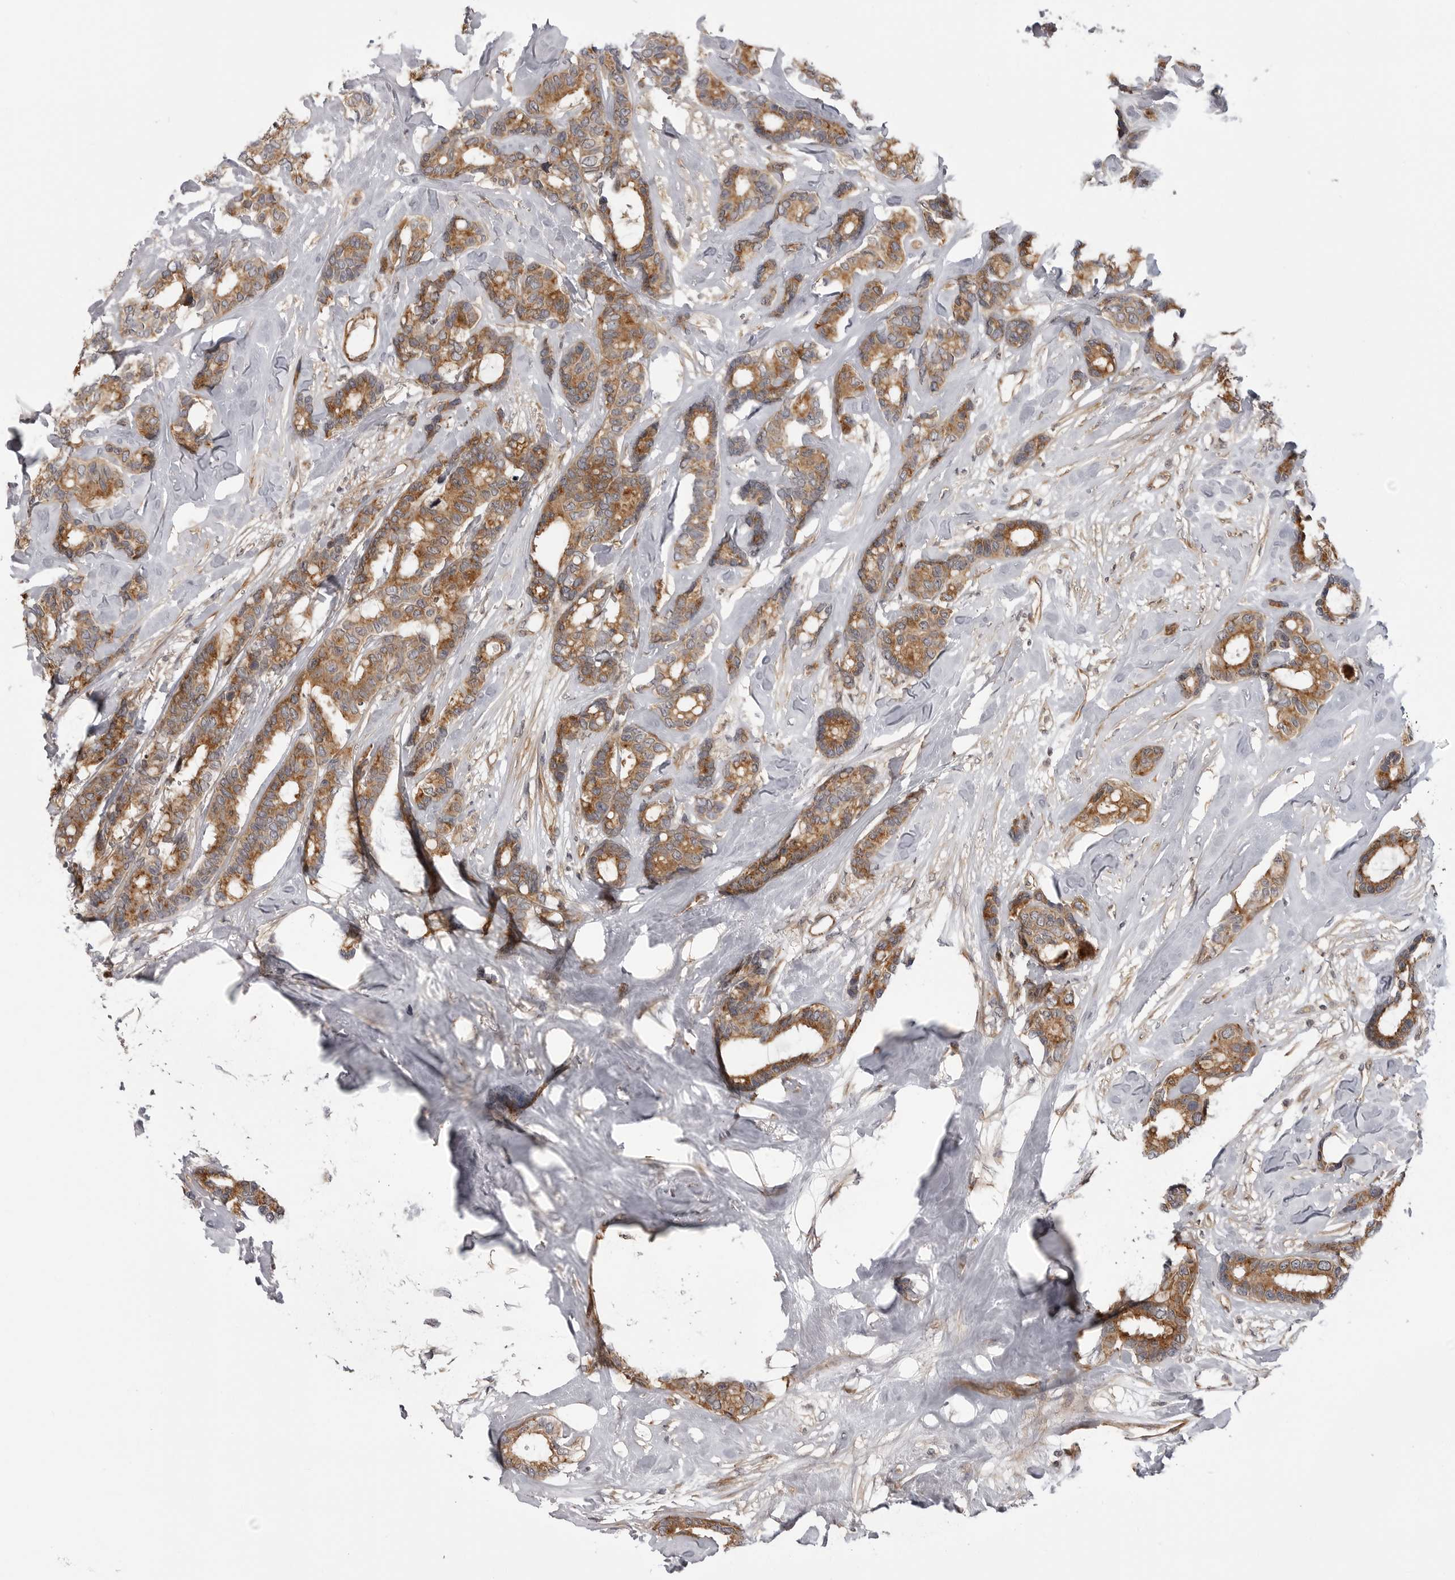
{"staining": {"intensity": "moderate", "quantity": ">75%", "location": "cytoplasmic/membranous"}, "tissue": "breast cancer", "cell_type": "Tumor cells", "image_type": "cancer", "snomed": [{"axis": "morphology", "description": "Duct carcinoma"}, {"axis": "topography", "description": "Breast"}], "caption": "IHC of human breast invasive ductal carcinoma exhibits medium levels of moderate cytoplasmic/membranous staining in approximately >75% of tumor cells. (DAB (3,3'-diaminobenzidine) IHC, brown staining for protein, blue staining for nuclei).", "gene": "LRRC45", "patient": {"sex": "female", "age": 87}}